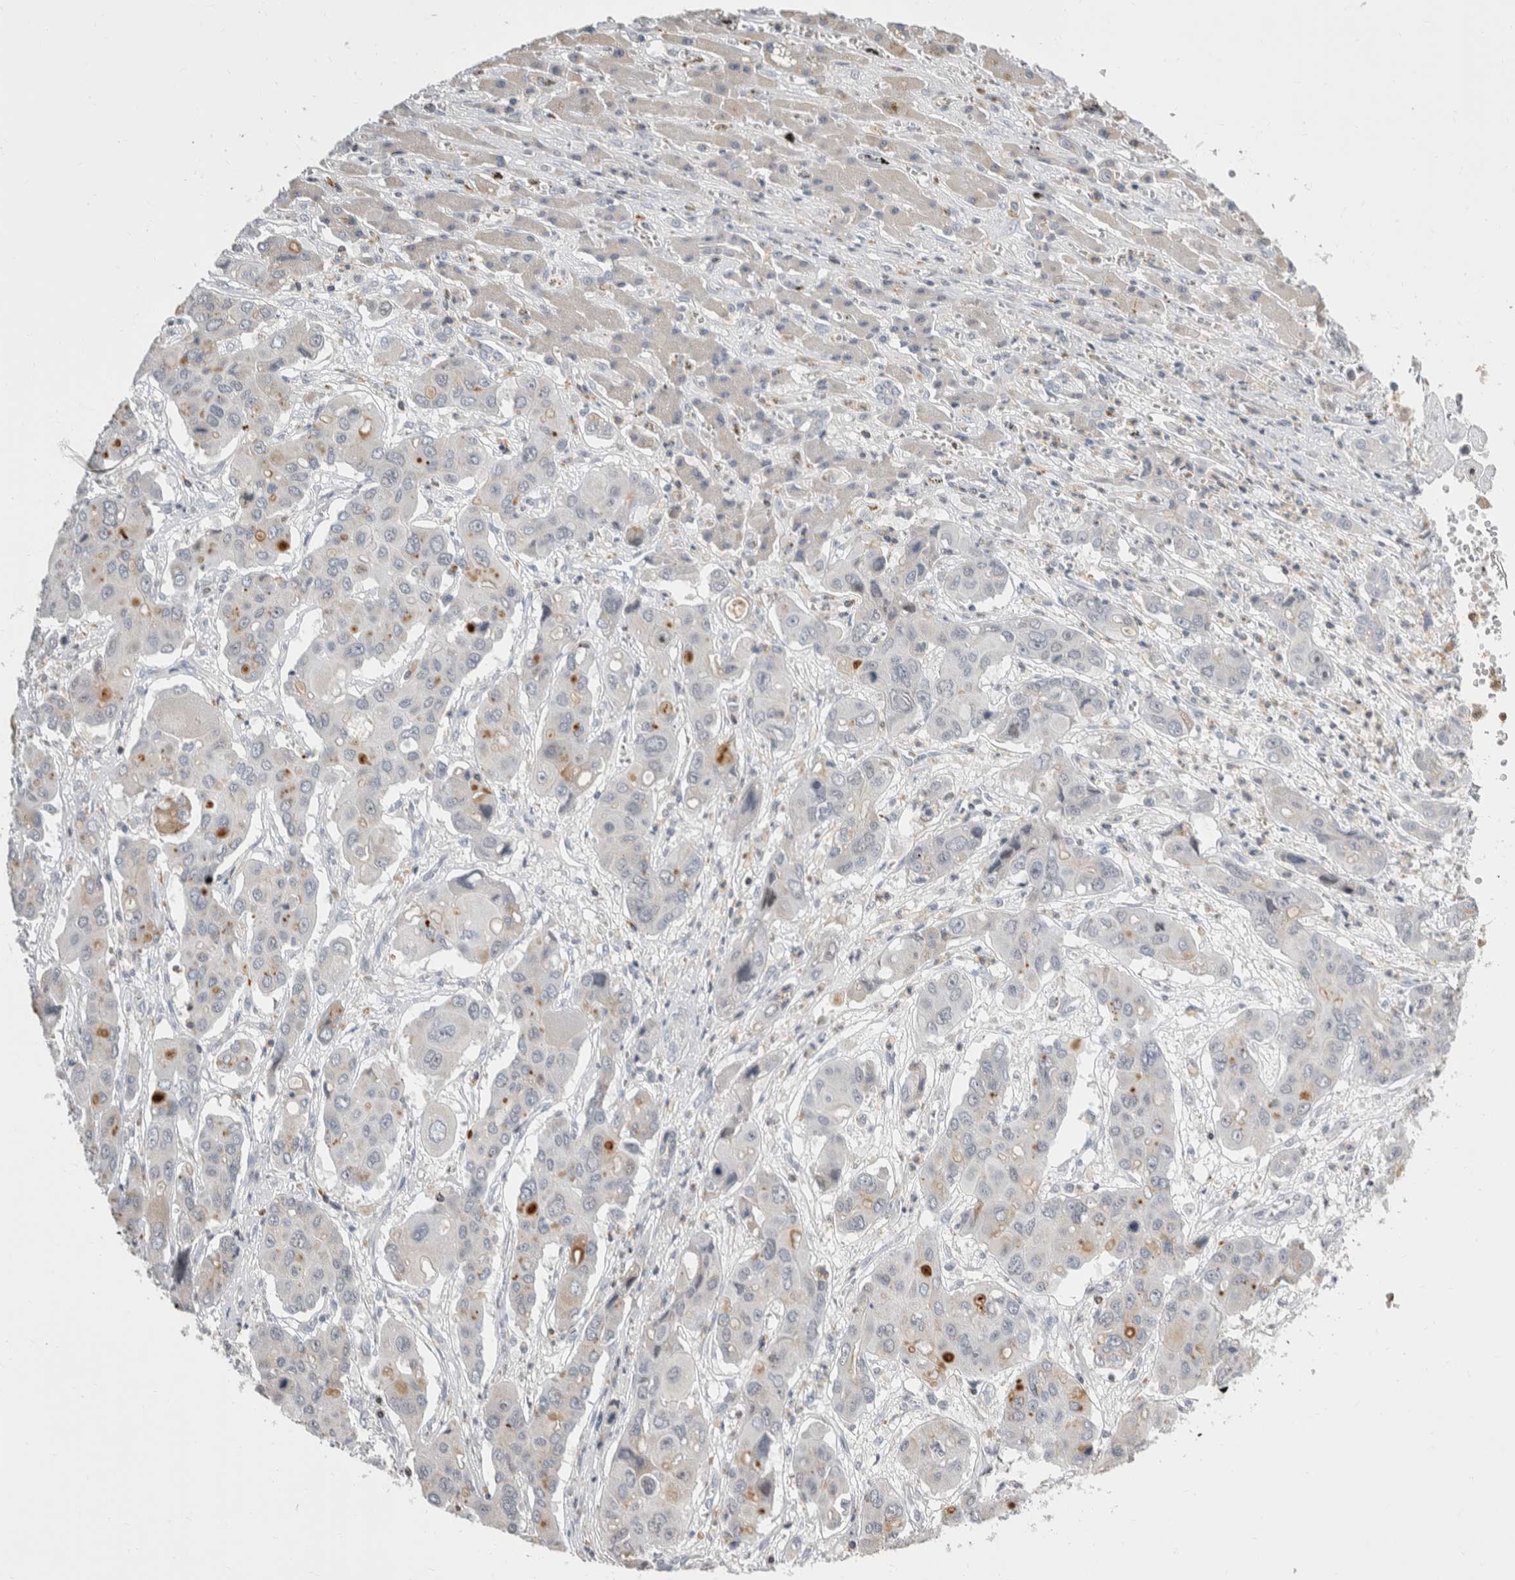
{"staining": {"intensity": "negative", "quantity": "none", "location": "none"}, "tissue": "liver cancer", "cell_type": "Tumor cells", "image_type": "cancer", "snomed": [{"axis": "morphology", "description": "Cholangiocarcinoma"}, {"axis": "topography", "description": "Liver"}], "caption": "This is an immunohistochemistry (IHC) histopathology image of human cholangiocarcinoma (liver). There is no positivity in tumor cells.", "gene": "CEP295NL", "patient": {"sex": "male", "age": 67}}